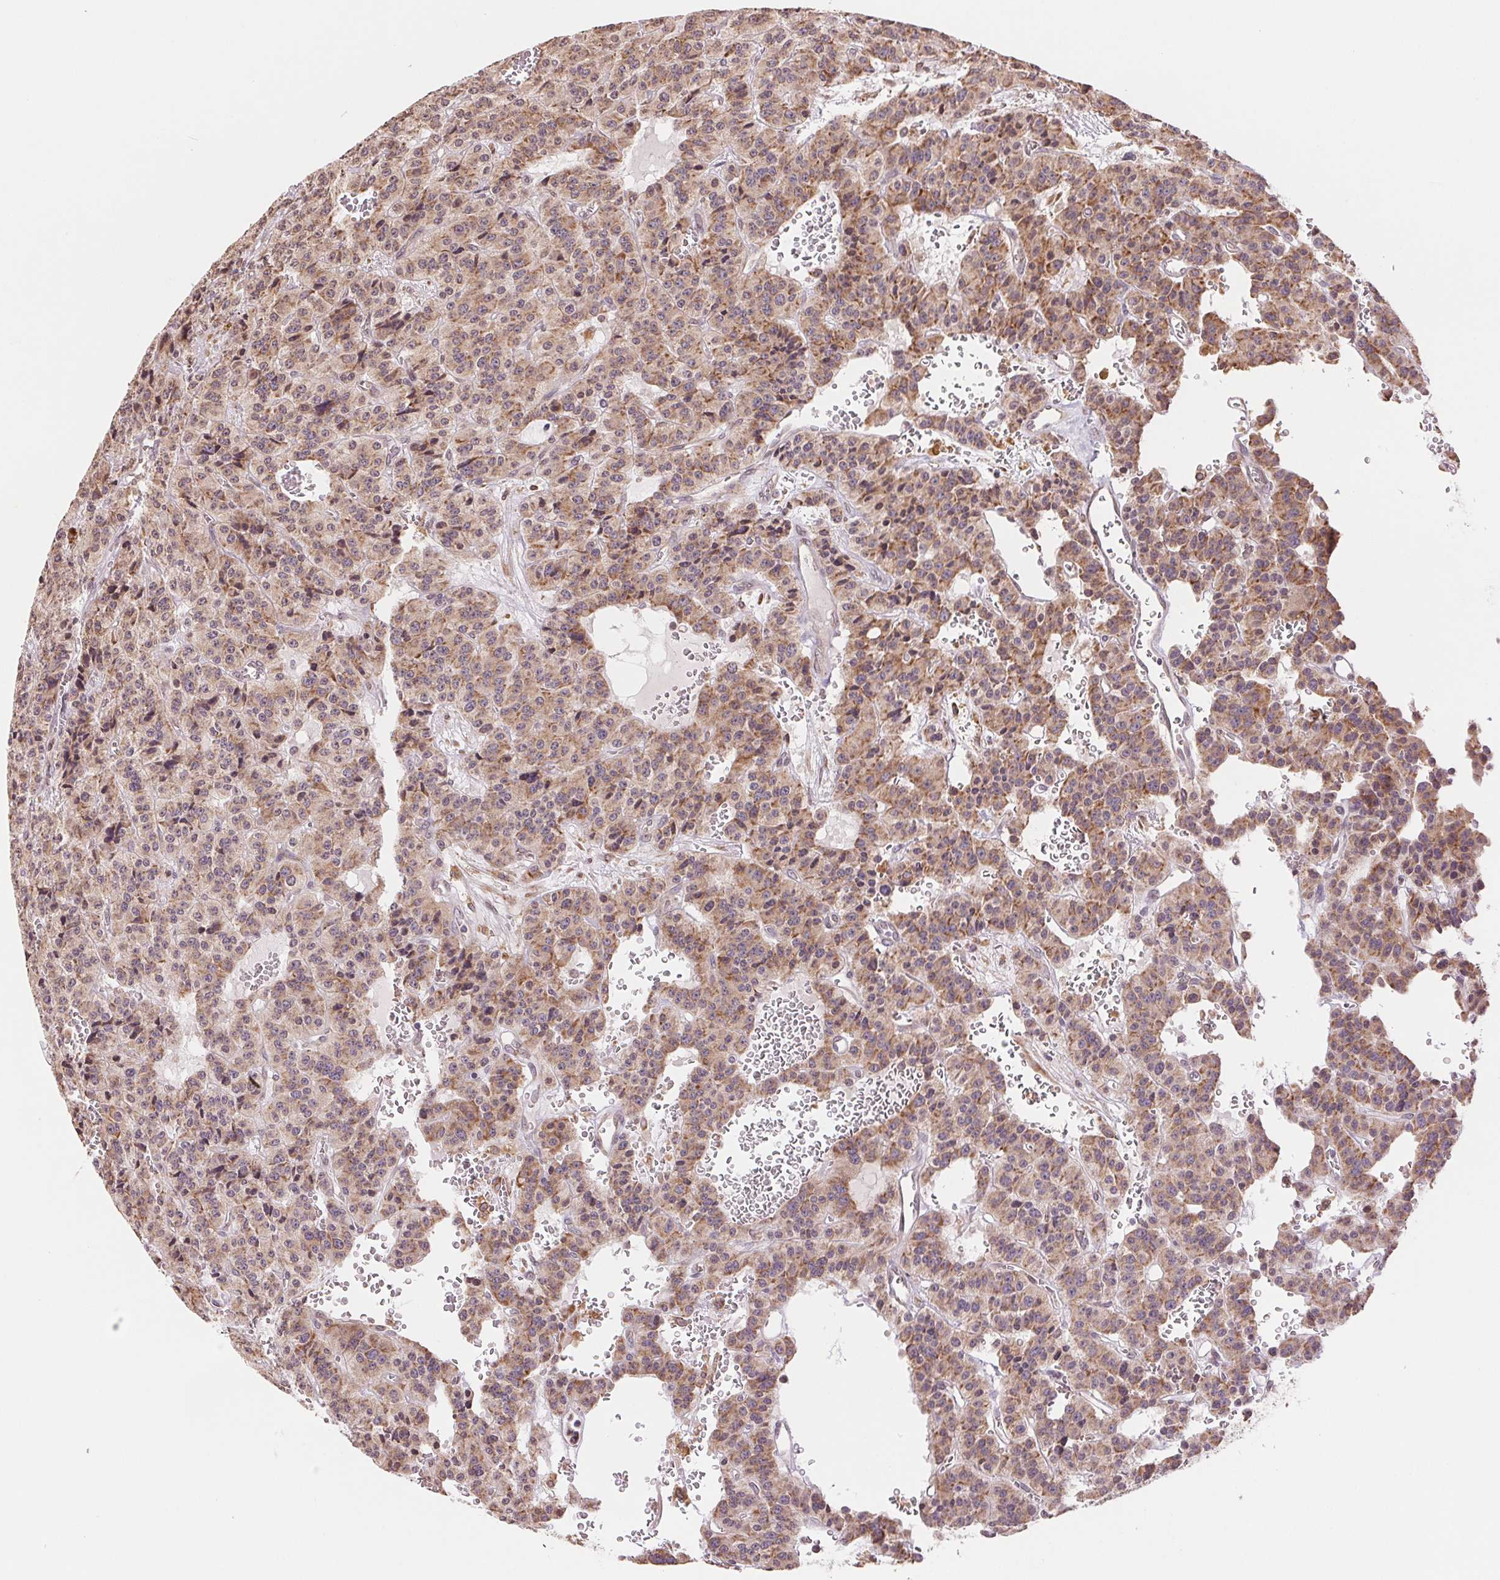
{"staining": {"intensity": "moderate", "quantity": "25%-75%", "location": "cytoplasmic/membranous"}, "tissue": "carcinoid", "cell_type": "Tumor cells", "image_type": "cancer", "snomed": [{"axis": "morphology", "description": "Carcinoid, malignant, NOS"}, {"axis": "topography", "description": "Lung"}], "caption": "This histopathology image reveals IHC staining of human malignant carcinoid, with medium moderate cytoplasmic/membranous positivity in approximately 25%-75% of tumor cells.", "gene": "RPN1", "patient": {"sex": "female", "age": 71}}